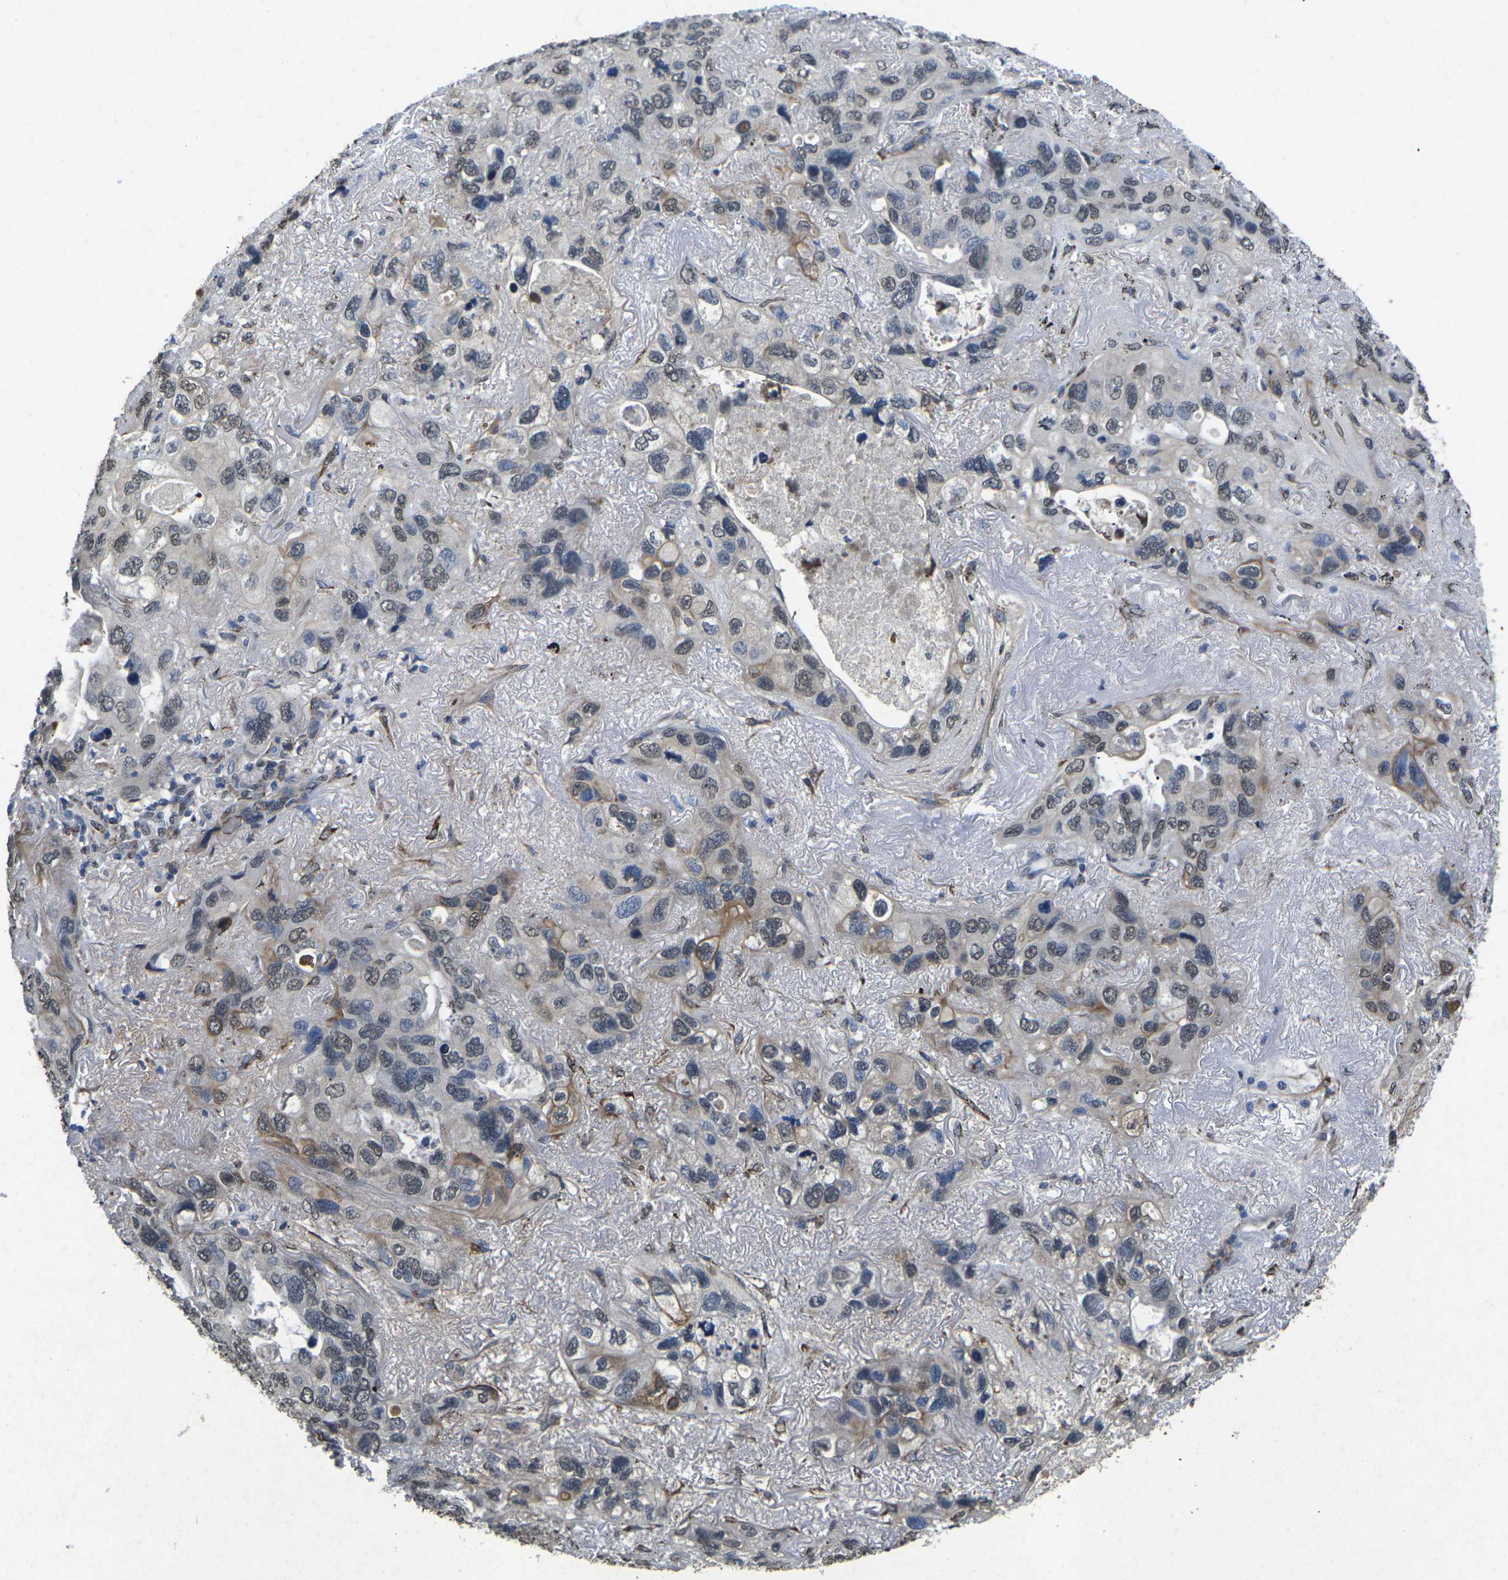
{"staining": {"intensity": "weak", "quantity": "<25%", "location": "nuclear"}, "tissue": "lung cancer", "cell_type": "Tumor cells", "image_type": "cancer", "snomed": [{"axis": "morphology", "description": "Squamous cell carcinoma, NOS"}, {"axis": "topography", "description": "Lung"}], "caption": "There is no significant staining in tumor cells of lung squamous cell carcinoma.", "gene": "SCNN1B", "patient": {"sex": "female", "age": 73}}